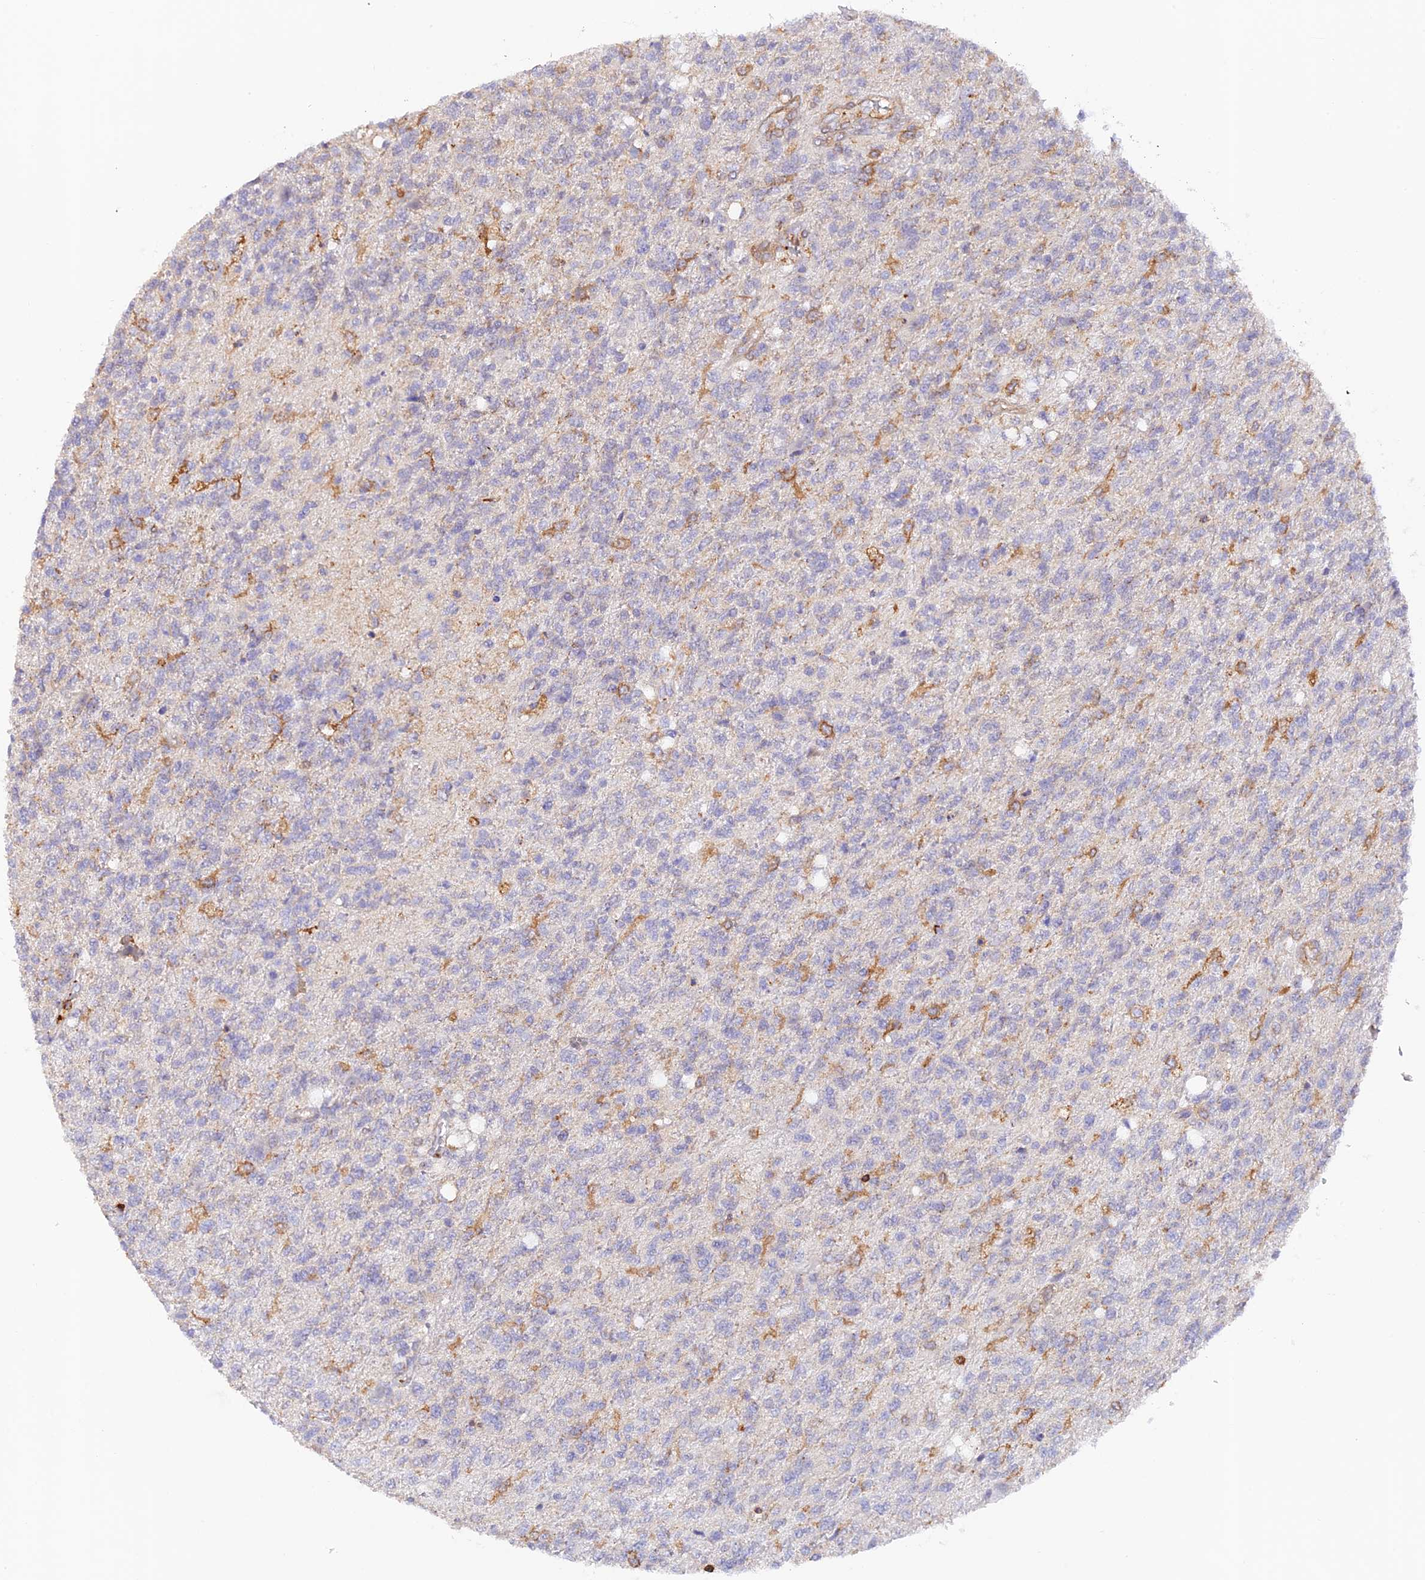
{"staining": {"intensity": "negative", "quantity": "none", "location": "none"}, "tissue": "glioma", "cell_type": "Tumor cells", "image_type": "cancer", "snomed": [{"axis": "morphology", "description": "Glioma, malignant, High grade"}, {"axis": "topography", "description": "Brain"}], "caption": "Immunohistochemistry of human glioma demonstrates no expression in tumor cells. (DAB (3,3'-diaminobenzidine) immunohistochemistry (IHC) with hematoxylin counter stain).", "gene": "DENND1C", "patient": {"sex": "male", "age": 56}}